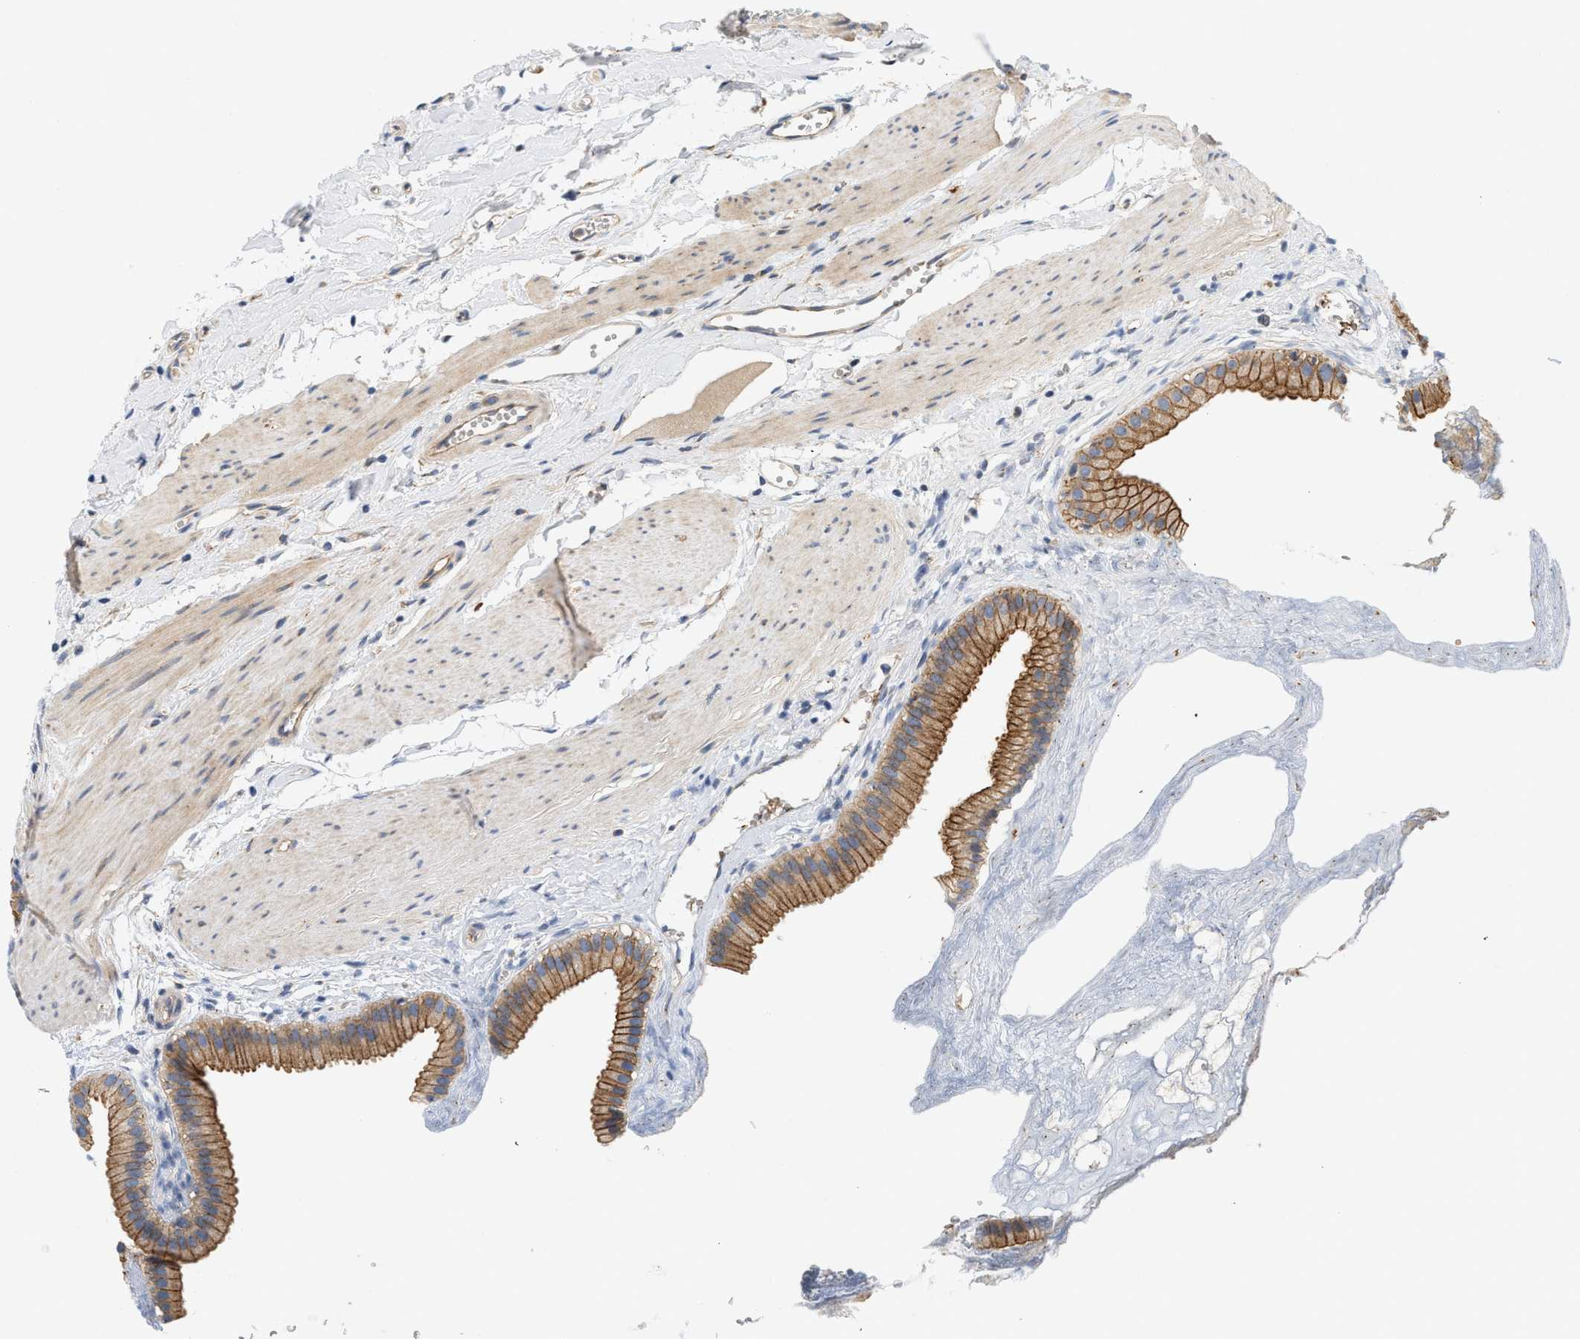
{"staining": {"intensity": "moderate", "quantity": ">75%", "location": "cytoplasmic/membranous"}, "tissue": "gallbladder", "cell_type": "Glandular cells", "image_type": "normal", "snomed": [{"axis": "morphology", "description": "Normal tissue, NOS"}, {"axis": "topography", "description": "Gallbladder"}], "caption": "Brown immunohistochemical staining in benign human gallbladder displays moderate cytoplasmic/membranous staining in approximately >75% of glandular cells. Nuclei are stained in blue.", "gene": "CTXN1", "patient": {"sex": "female", "age": 64}}